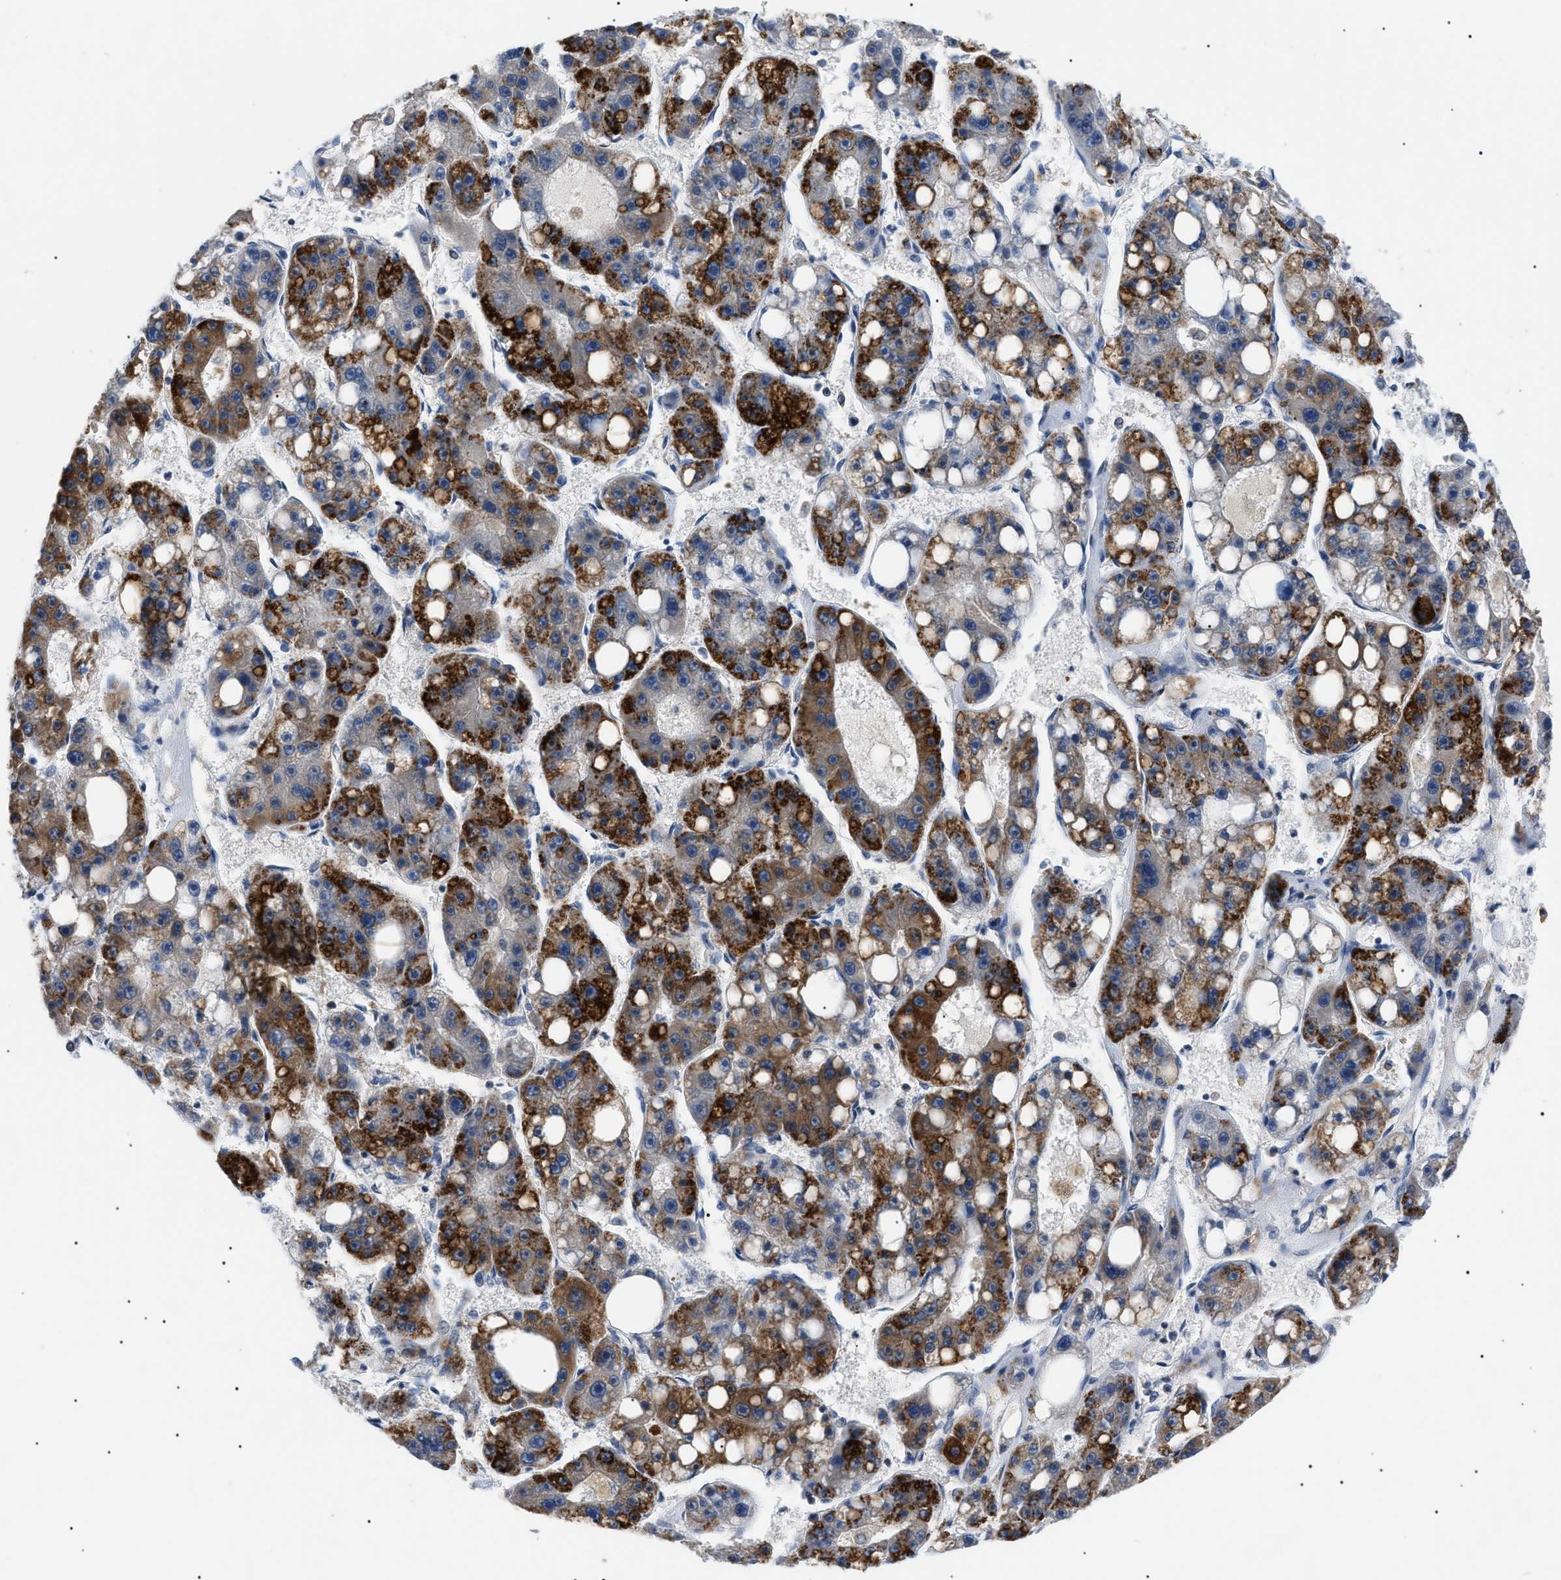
{"staining": {"intensity": "strong", "quantity": "25%-75%", "location": "cytoplasmic/membranous"}, "tissue": "liver cancer", "cell_type": "Tumor cells", "image_type": "cancer", "snomed": [{"axis": "morphology", "description": "Carcinoma, Hepatocellular, NOS"}, {"axis": "topography", "description": "Liver"}], "caption": "This is an image of immunohistochemistry (IHC) staining of liver hepatocellular carcinoma, which shows strong positivity in the cytoplasmic/membranous of tumor cells.", "gene": "DERL1", "patient": {"sex": "female", "age": 61}}